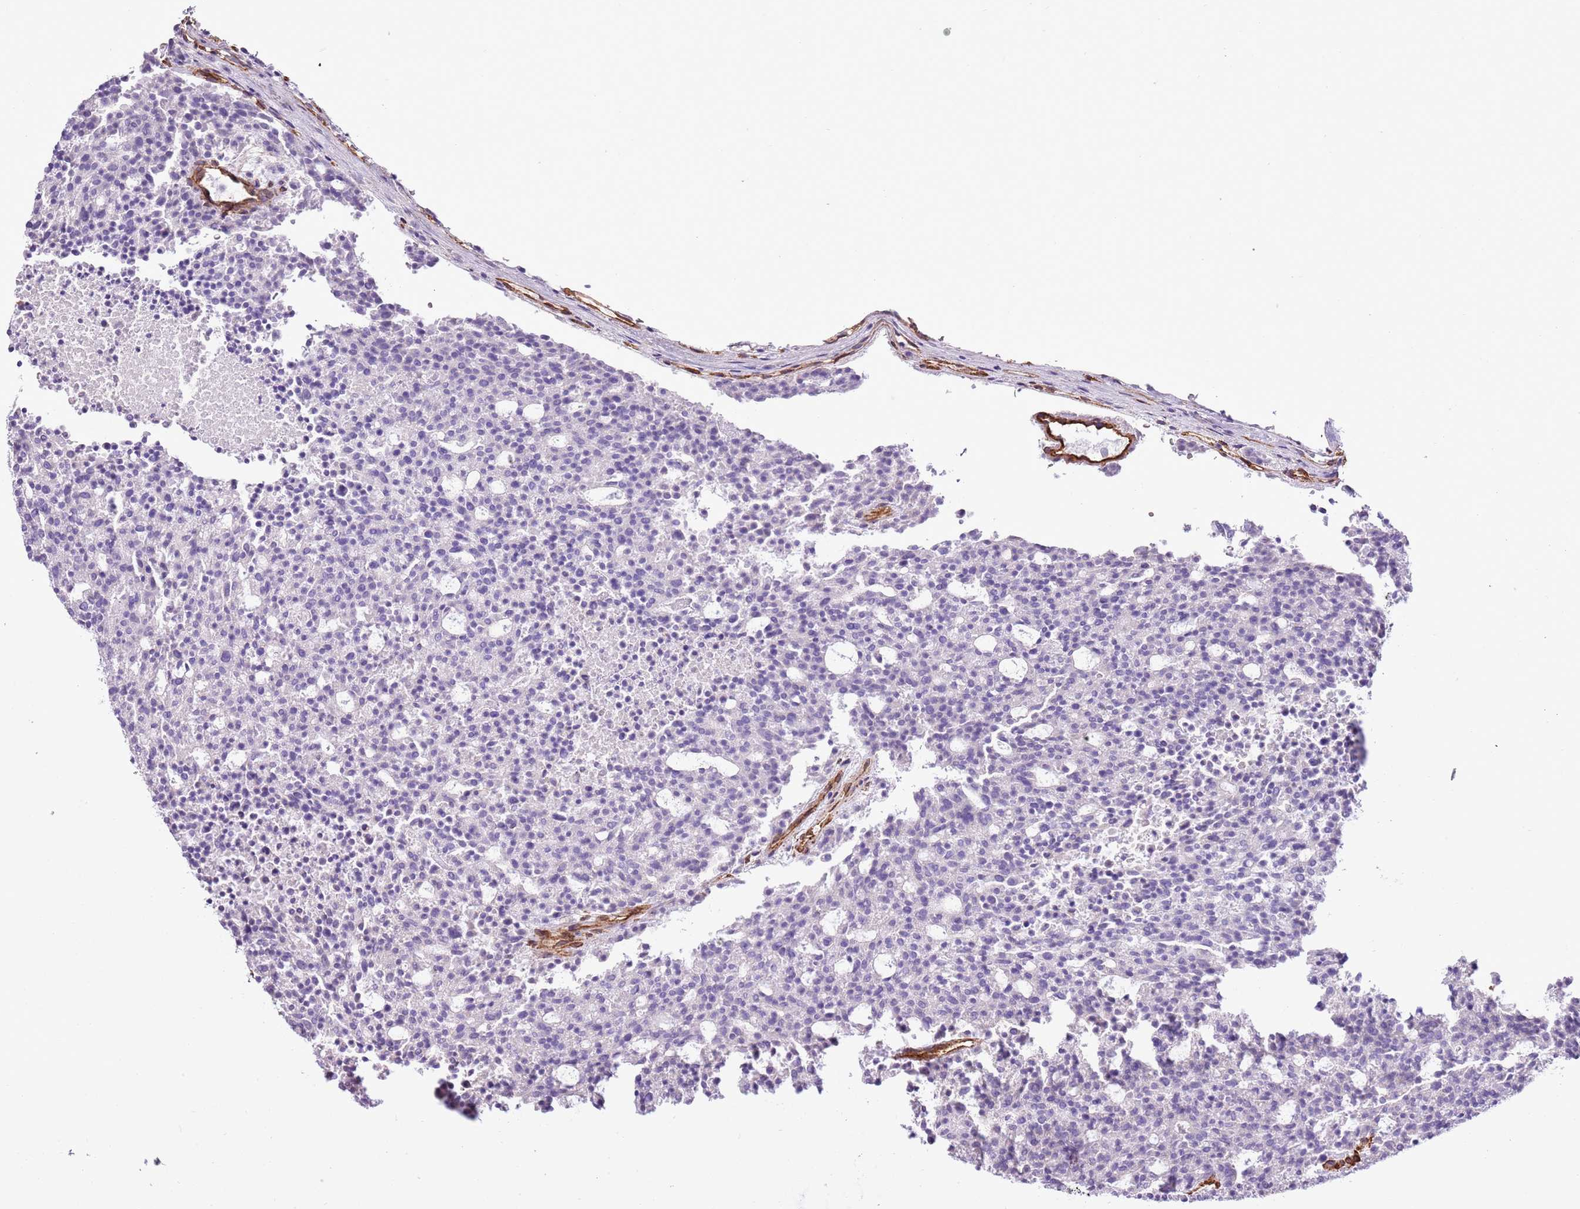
{"staining": {"intensity": "negative", "quantity": "none", "location": "none"}, "tissue": "carcinoid", "cell_type": "Tumor cells", "image_type": "cancer", "snomed": [{"axis": "morphology", "description": "Carcinoid, malignant, NOS"}, {"axis": "topography", "description": "Pancreas"}], "caption": "A photomicrograph of human carcinoid (malignant) is negative for staining in tumor cells.", "gene": "CTDSPL", "patient": {"sex": "female", "age": 54}}